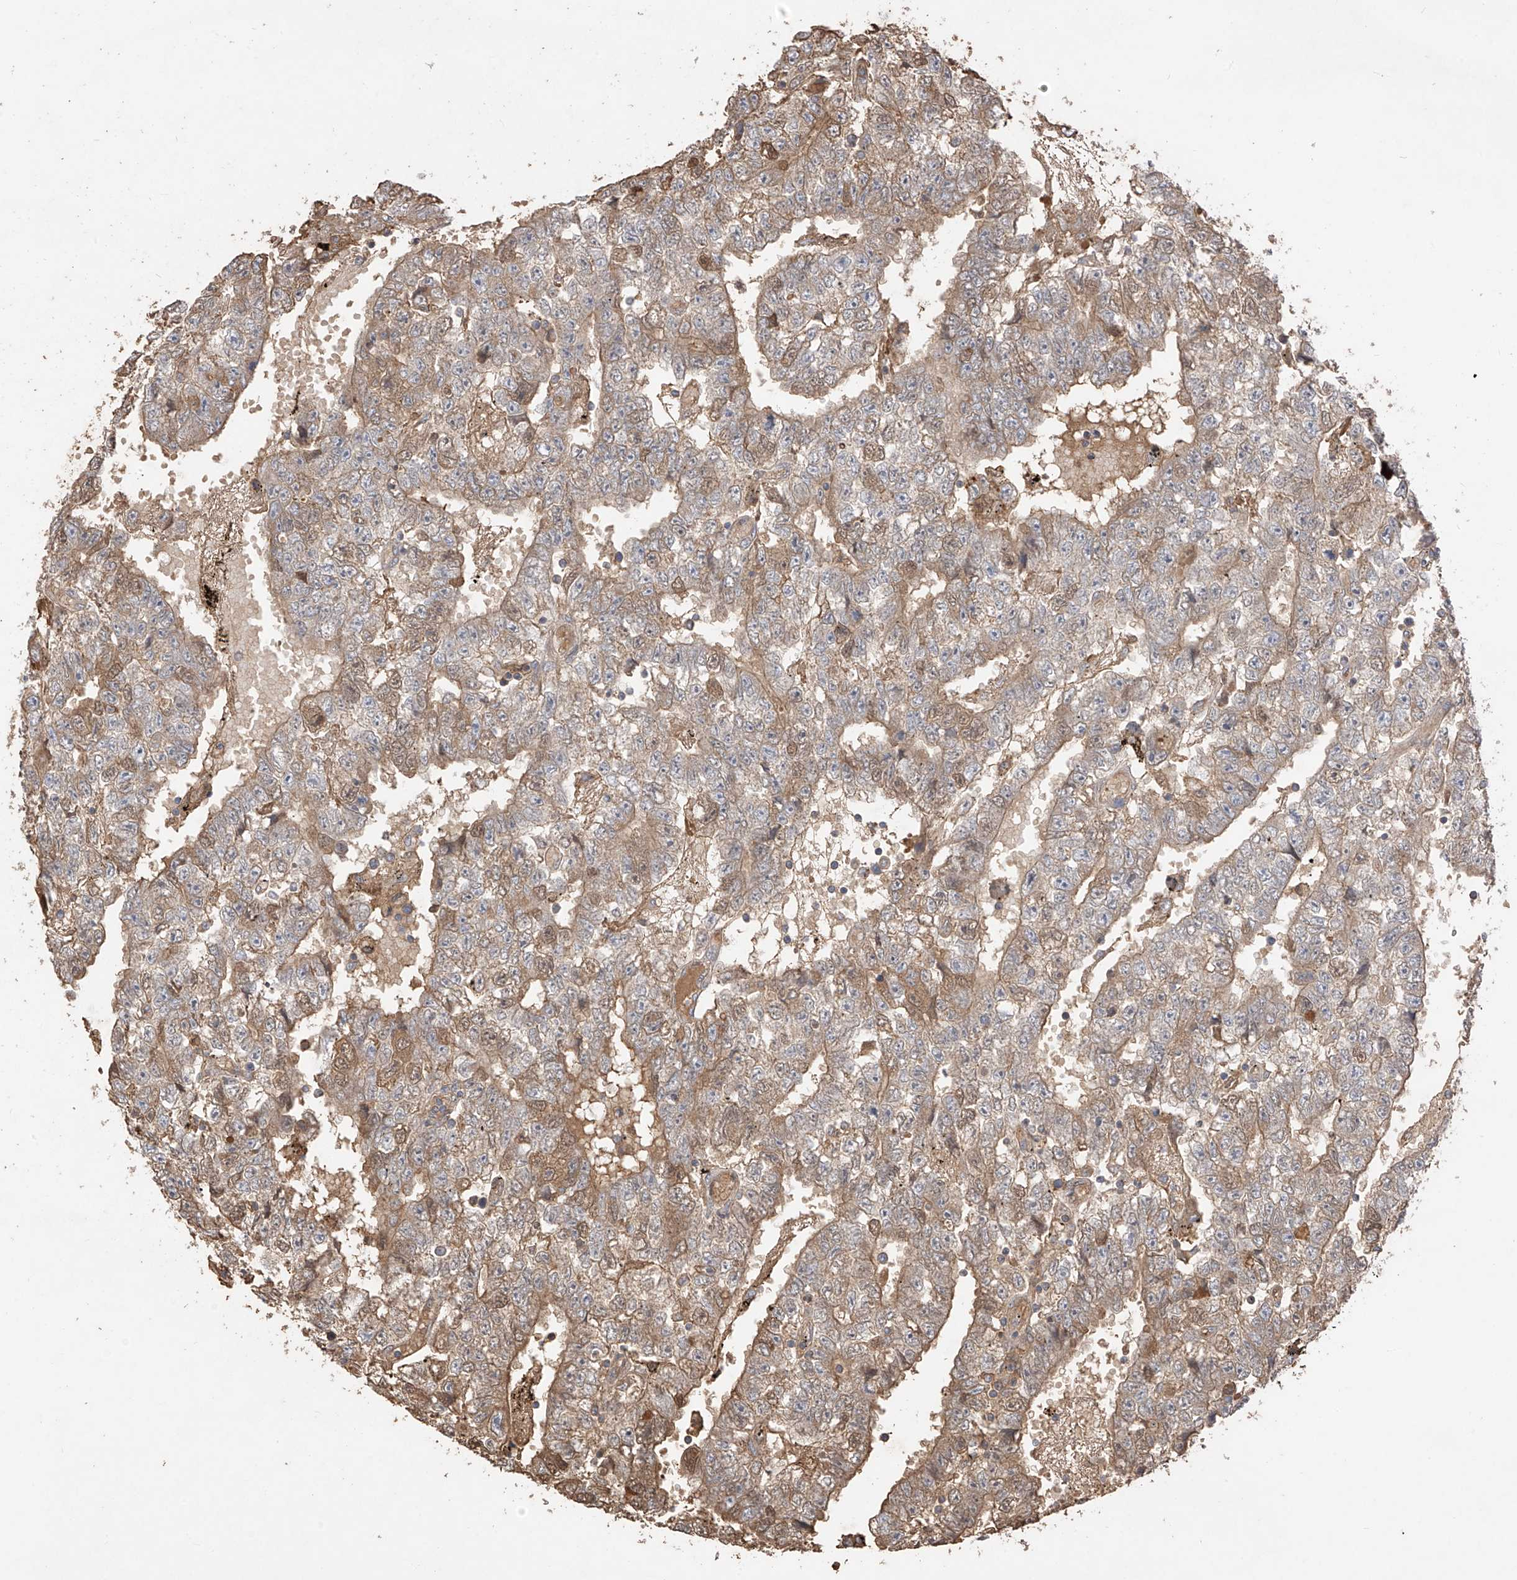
{"staining": {"intensity": "moderate", "quantity": "25%-75%", "location": "cytoplasmic/membranous"}, "tissue": "testis cancer", "cell_type": "Tumor cells", "image_type": "cancer", "snomed": [{"axis": "morphology", "description": "Carcinoma, Embryonal, NOS"}, {"axis": "topography", "description": "Testis"}], "caption": "This is a micrograph of immunohistochemistry staining of testis cancer, which shows moderate positivity in the cytoplasmic/membranous of tumor cells.", "gene": "CACNA2D4", "patient": {"sex": "male", "age": 25}}